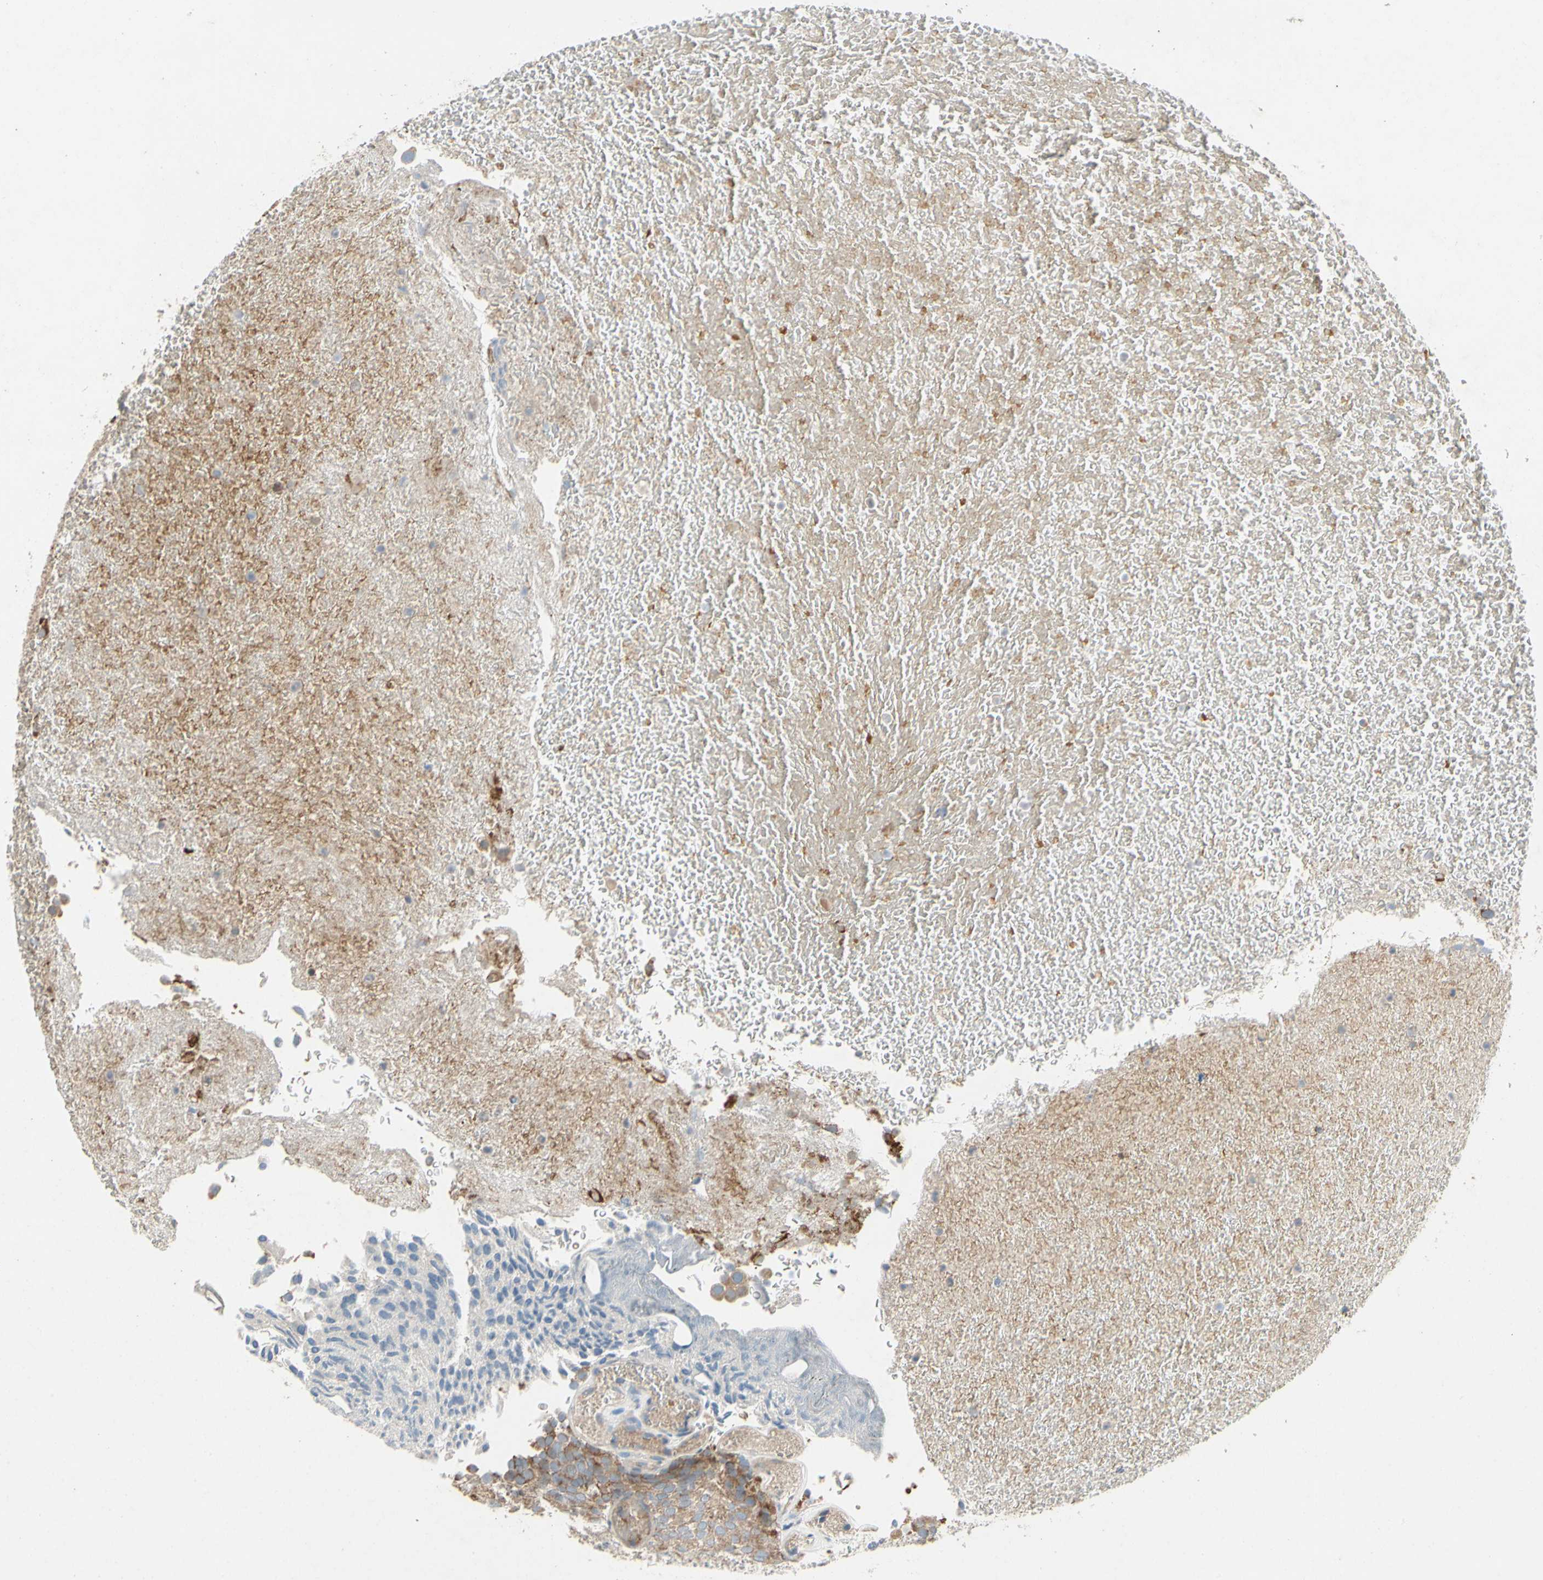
{"staining": {"intensity": "moderate", "quantity": "25%-75%", "location": "cytoplasmic/membranous"}, "tissue": "urothelial cancer", "cell_type": "Tumor cells", "image_type": "cancer", "snomed": [{"axis": "morphology", "description": "Urothelial carcinoma, Low grade"}, {"axis": "topography", "description": "Urinary bladder"}], "caption": "Immunohistochemical staining of urothelial carcinoma (low-grade) exhibits moderate cytoplasmic/membranous protein expression in approximately 25%-75% of tumor cells.", "gene": "KLHDC8B", "patient": {"sex": "male", "age": 78}}